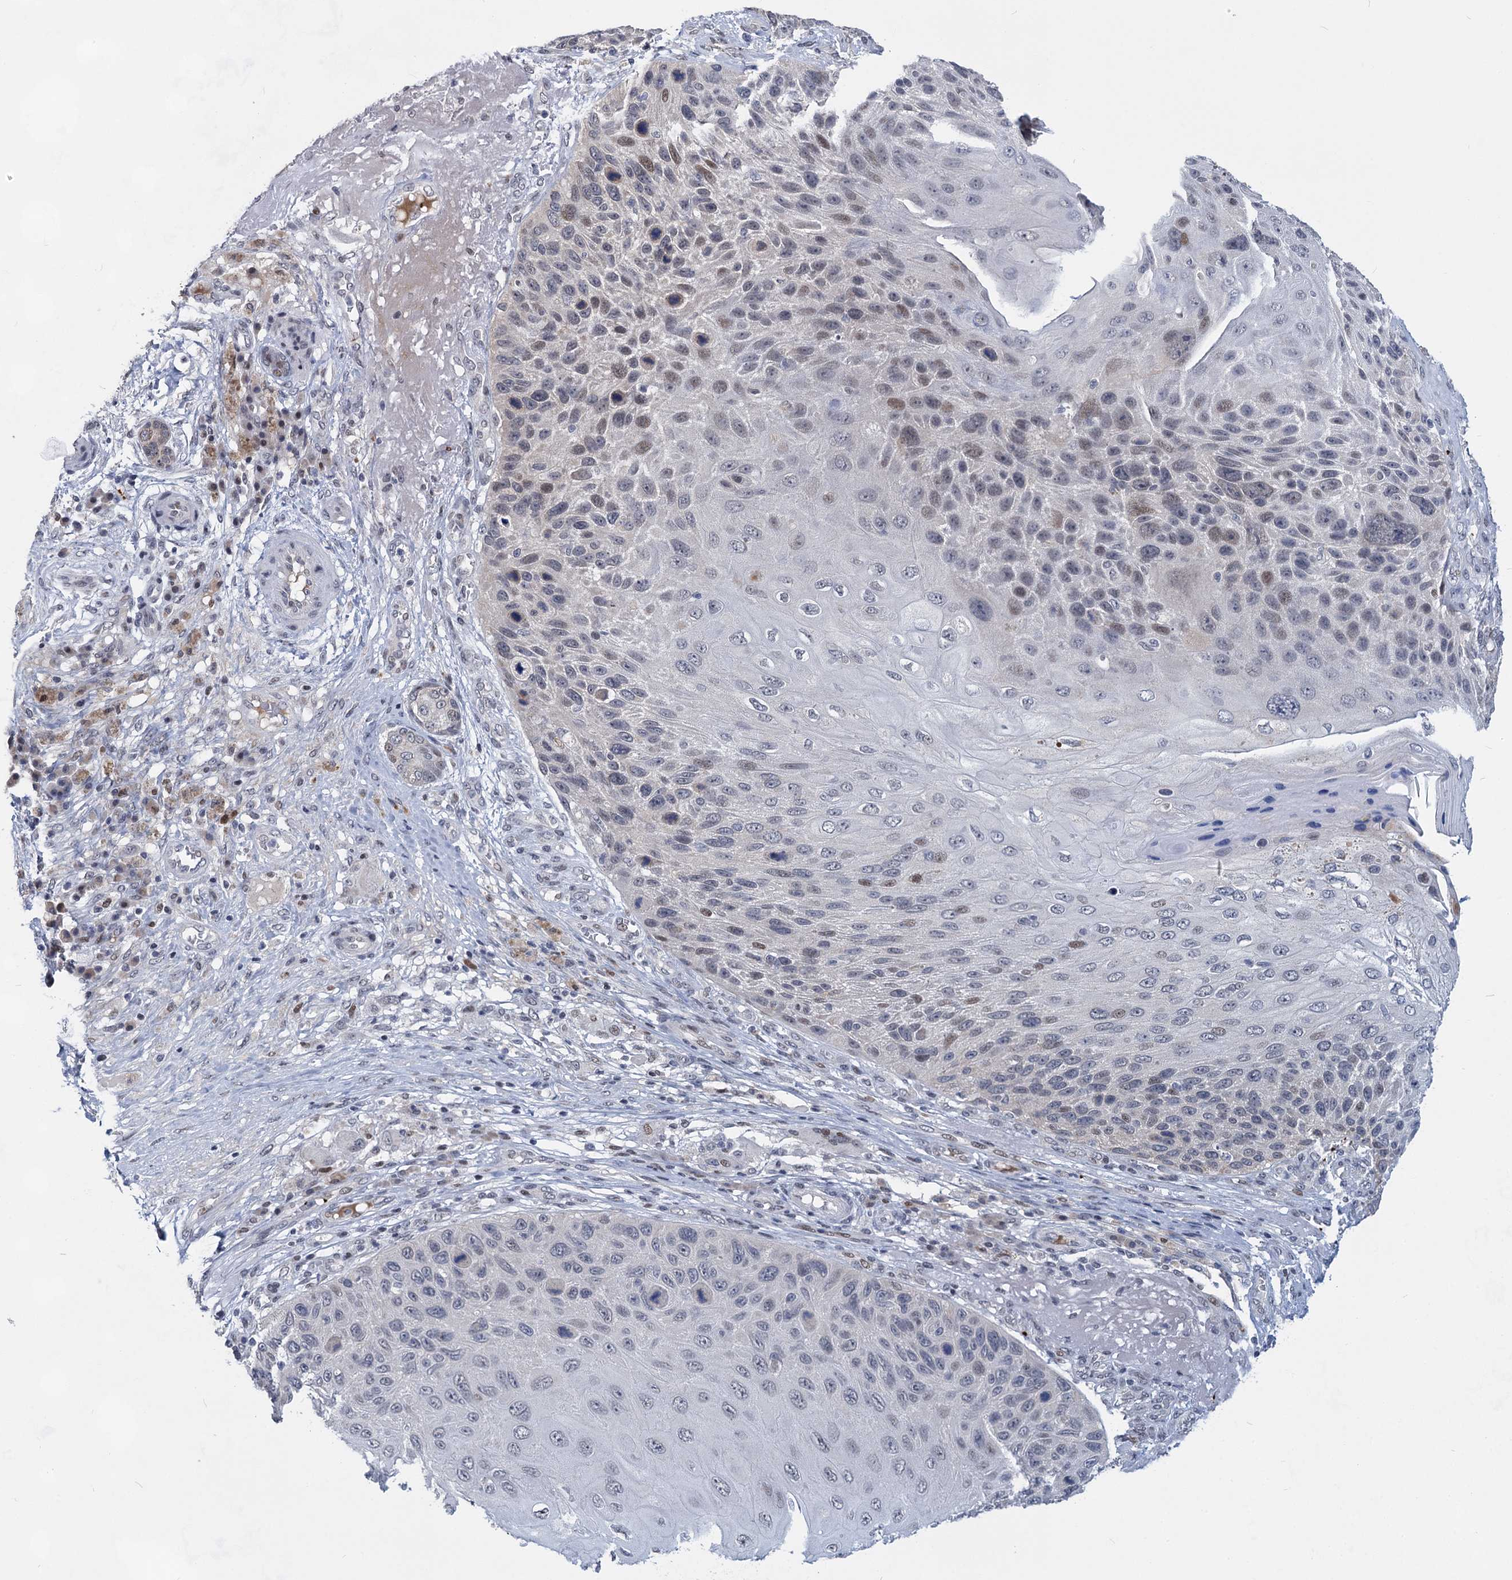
{"staining": {"intensity": "weak", "quantity": "<25%", "location": "nuclear"}, "tissue": "skin cancer", "cell_type": "Tumor cells", "image_type": "cancer", "snomed": [{"axis": "morphology", "description": "Squamous cell carcinoma, NOS"}, {"axis": "topography", "description": "Skin"}], "caption": "Immunohistochemistry image of neoplastic tissue: human skin cancer (squamous cell carcinoma) stained with DAB displays no significant protein positivity in tumor cells. The staining is performed using DAB (3,3'-diaminobenzidine) brown chromogen with nuclei counter-stained in using hematoxylin.", "gene": "MON2", "patient": {"sex": "female", "age": 88}}